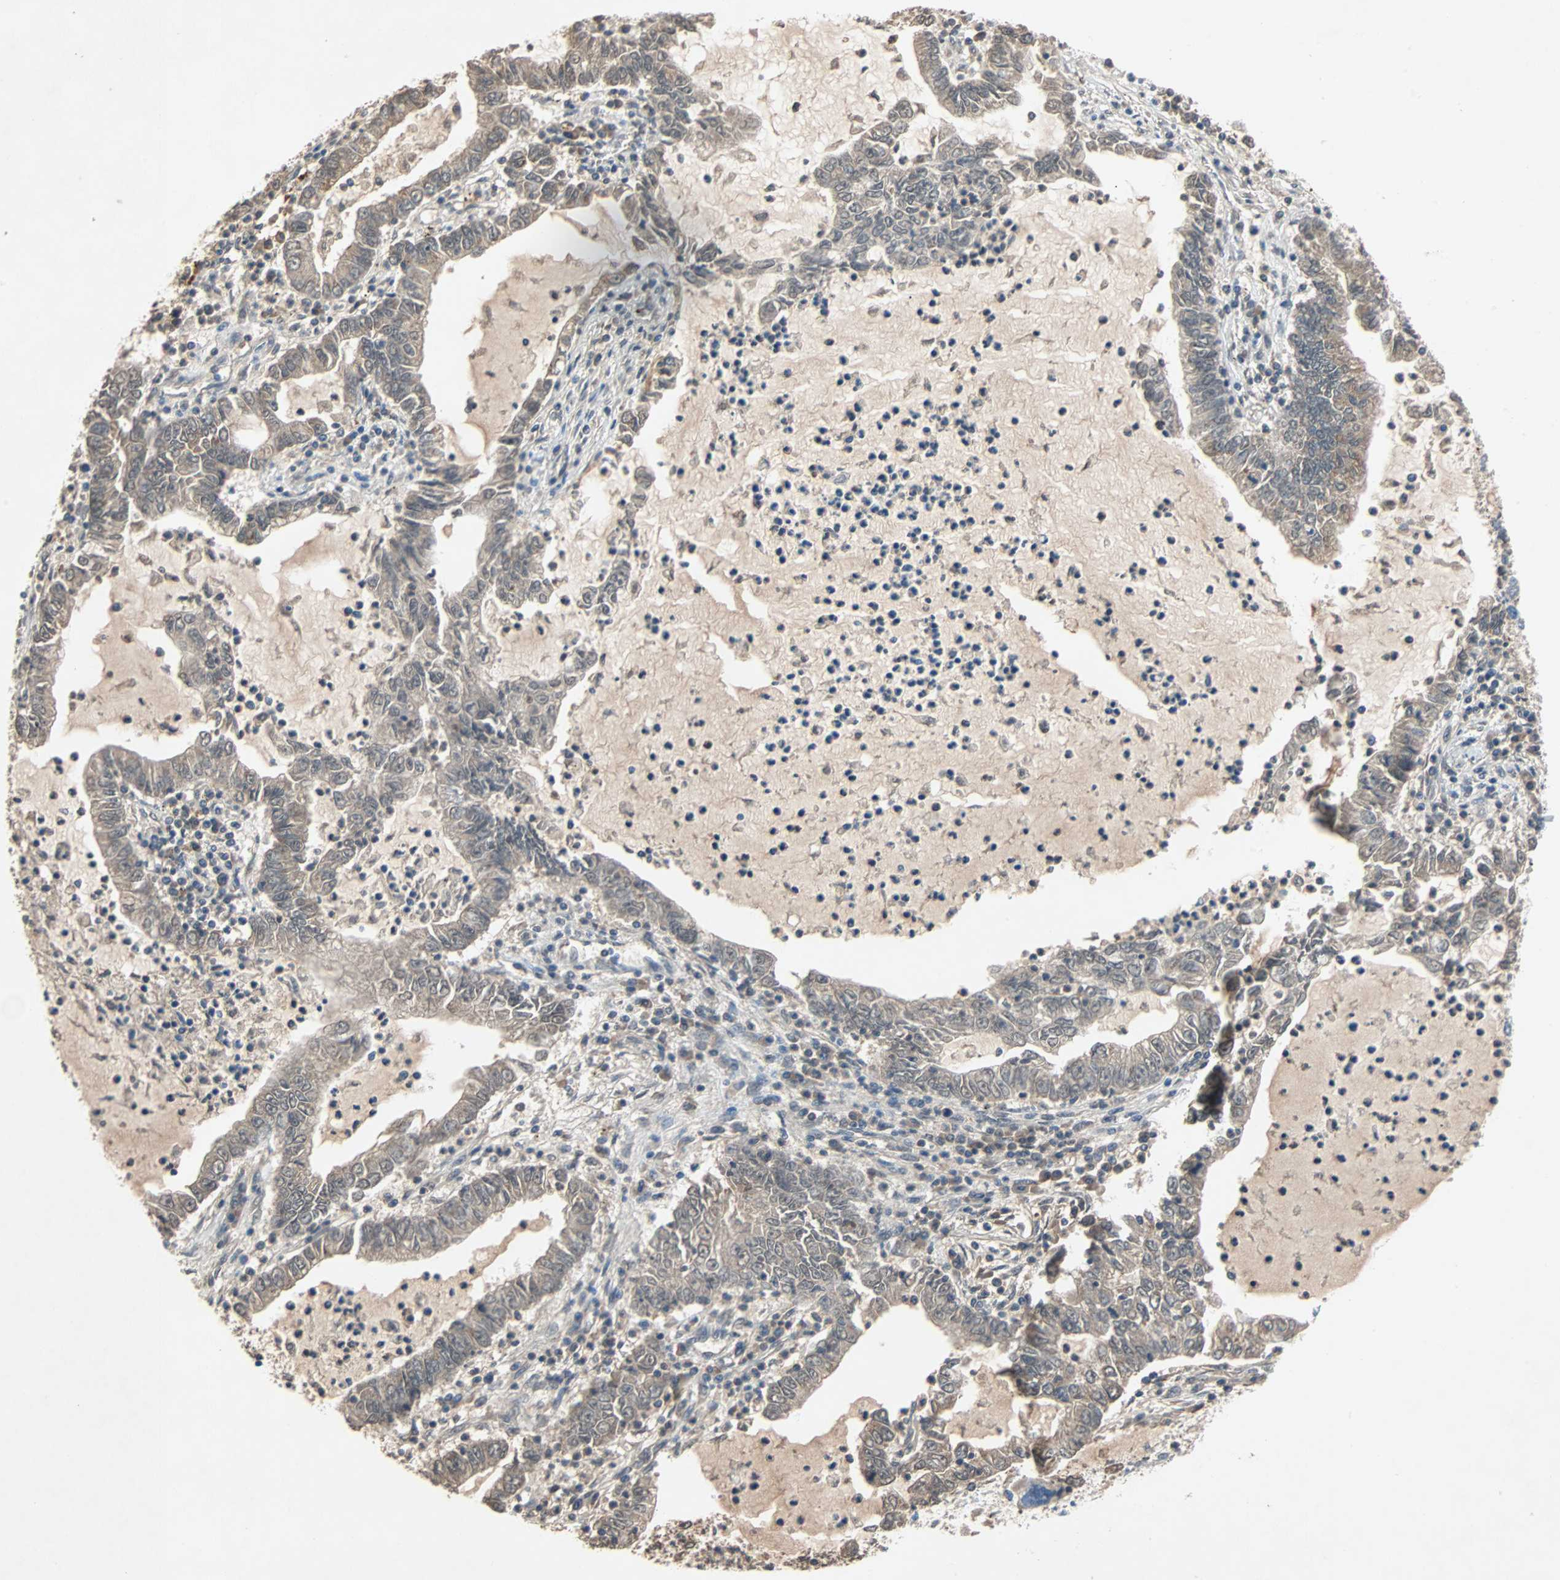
{"staining": {"intensity": "moderate", "quantity": ">75%", "location": "cytoplasmic/membranous"}, "tissue": "lung cancer", "cell_type": "Tumor cells", "image_type": "cancer", "snomed": [{"axis": "morphology", "description": "Adenocarcinoma, NOS"}, {"axis": "topography", "description": "Lung"}], "caption": "Brown immunohistochemical staining in adenocarcinoma (lung) reveals moderate cytoplasmic/membranous expression in approximately >75% of tumor cells. The staining was performed using DAB (3,3'-diaminobenzidine), with brown indicating positive protein expression. Nuclei are stained blue with hematoxylin.", "gene": "XYLT1", "patient": {"sex": "female", "age": 51}}